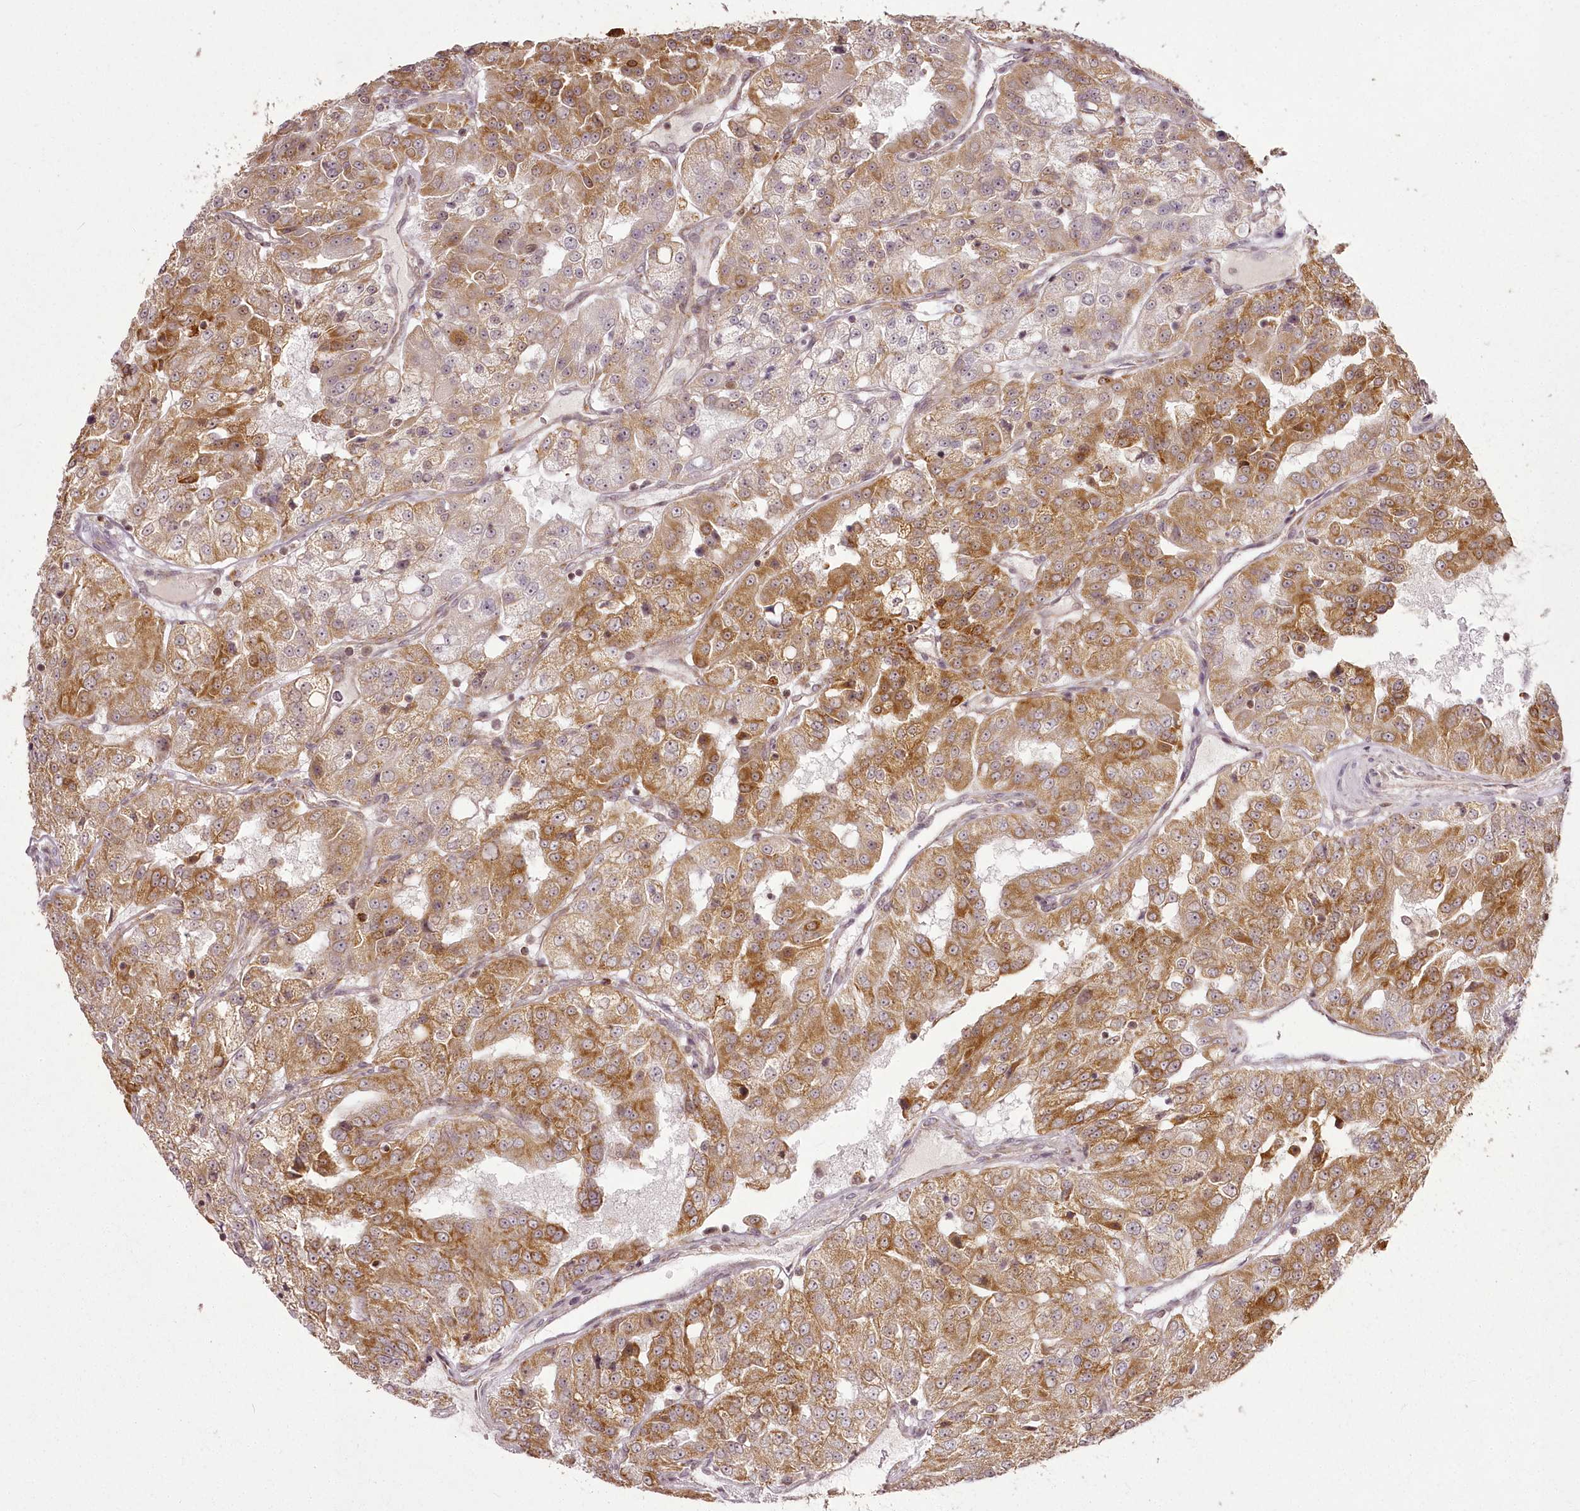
{"staining": {"intensity": "strong", "quantity": "25%-75%", "location": "cytoplasmic/membranous"}, "tissue": "renal cancer", "cell_type": "Tumor cells", "image_type": "cancer", "snomed": [{"axis": "morphology", "description": "Adenocarcinoma, NOS"}, {"axis": "topography", "description": "Kidney"}], "caption": "This image displays renal cancer (adenocarcinoma) stained with immunohistochemistry to label a protein in brown. The cytoplasmic/membranous of tumor cells show strong positivity for the protein. Nuclei are counter-stained blue.", "gene": "CHCHD2", "patient": {"sex": "female", "age": 63}}